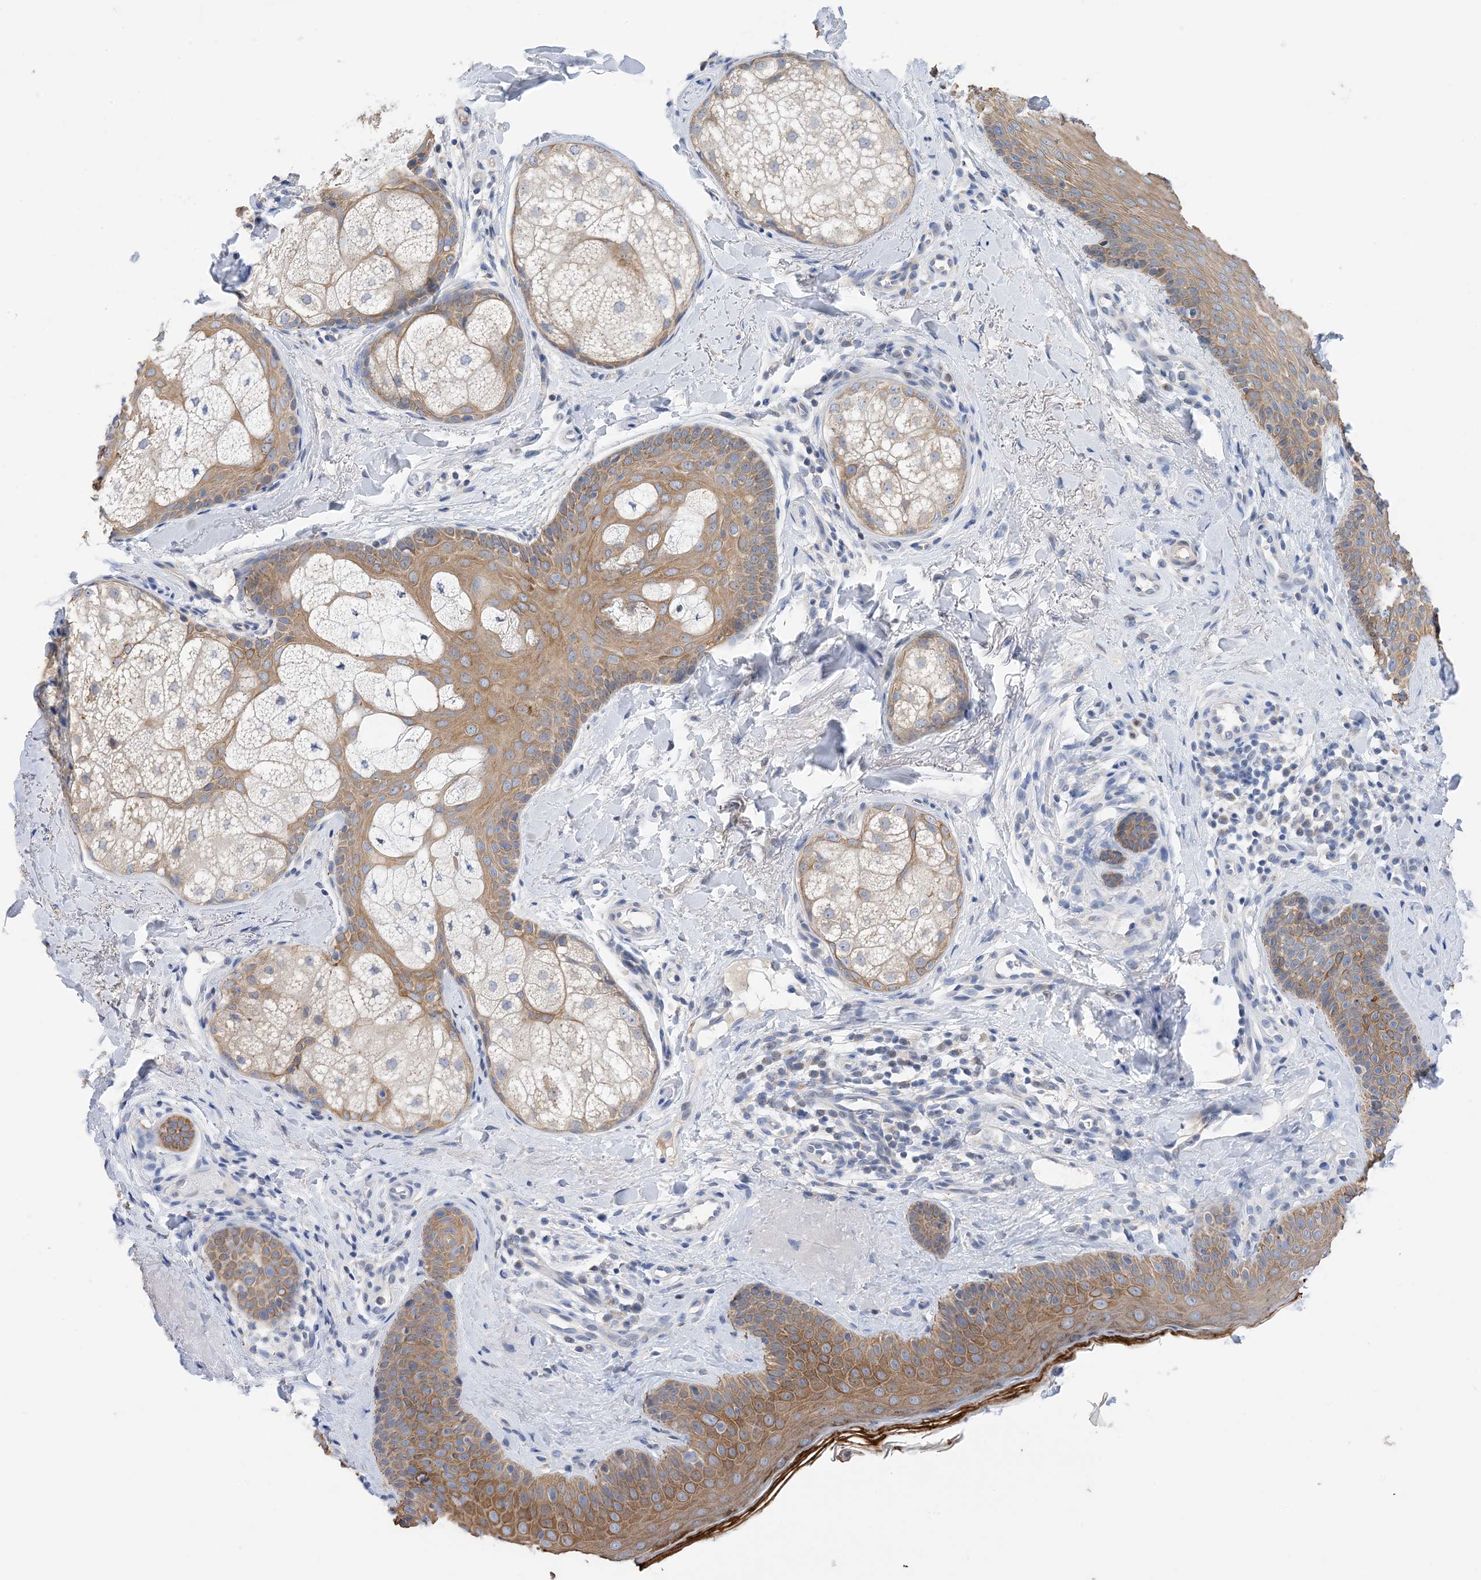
{"staining": {"intensity": "negative", "quantity": "none", "location": "none"}, "tissue": "skin", "cell_type": "Fibroblasts", "image_type": "normal", "snomed": [{"axis": "morphology", "description": "Normal tissue, NOS"}, {"axis": "topography", "description": "Skin"}], "caption": "DAB immunohistochemical staining of normal human skin displays no significant staining in fibroblasts.", "gene": "PLK4", "patient": {"sex": "male", "age": 57}}